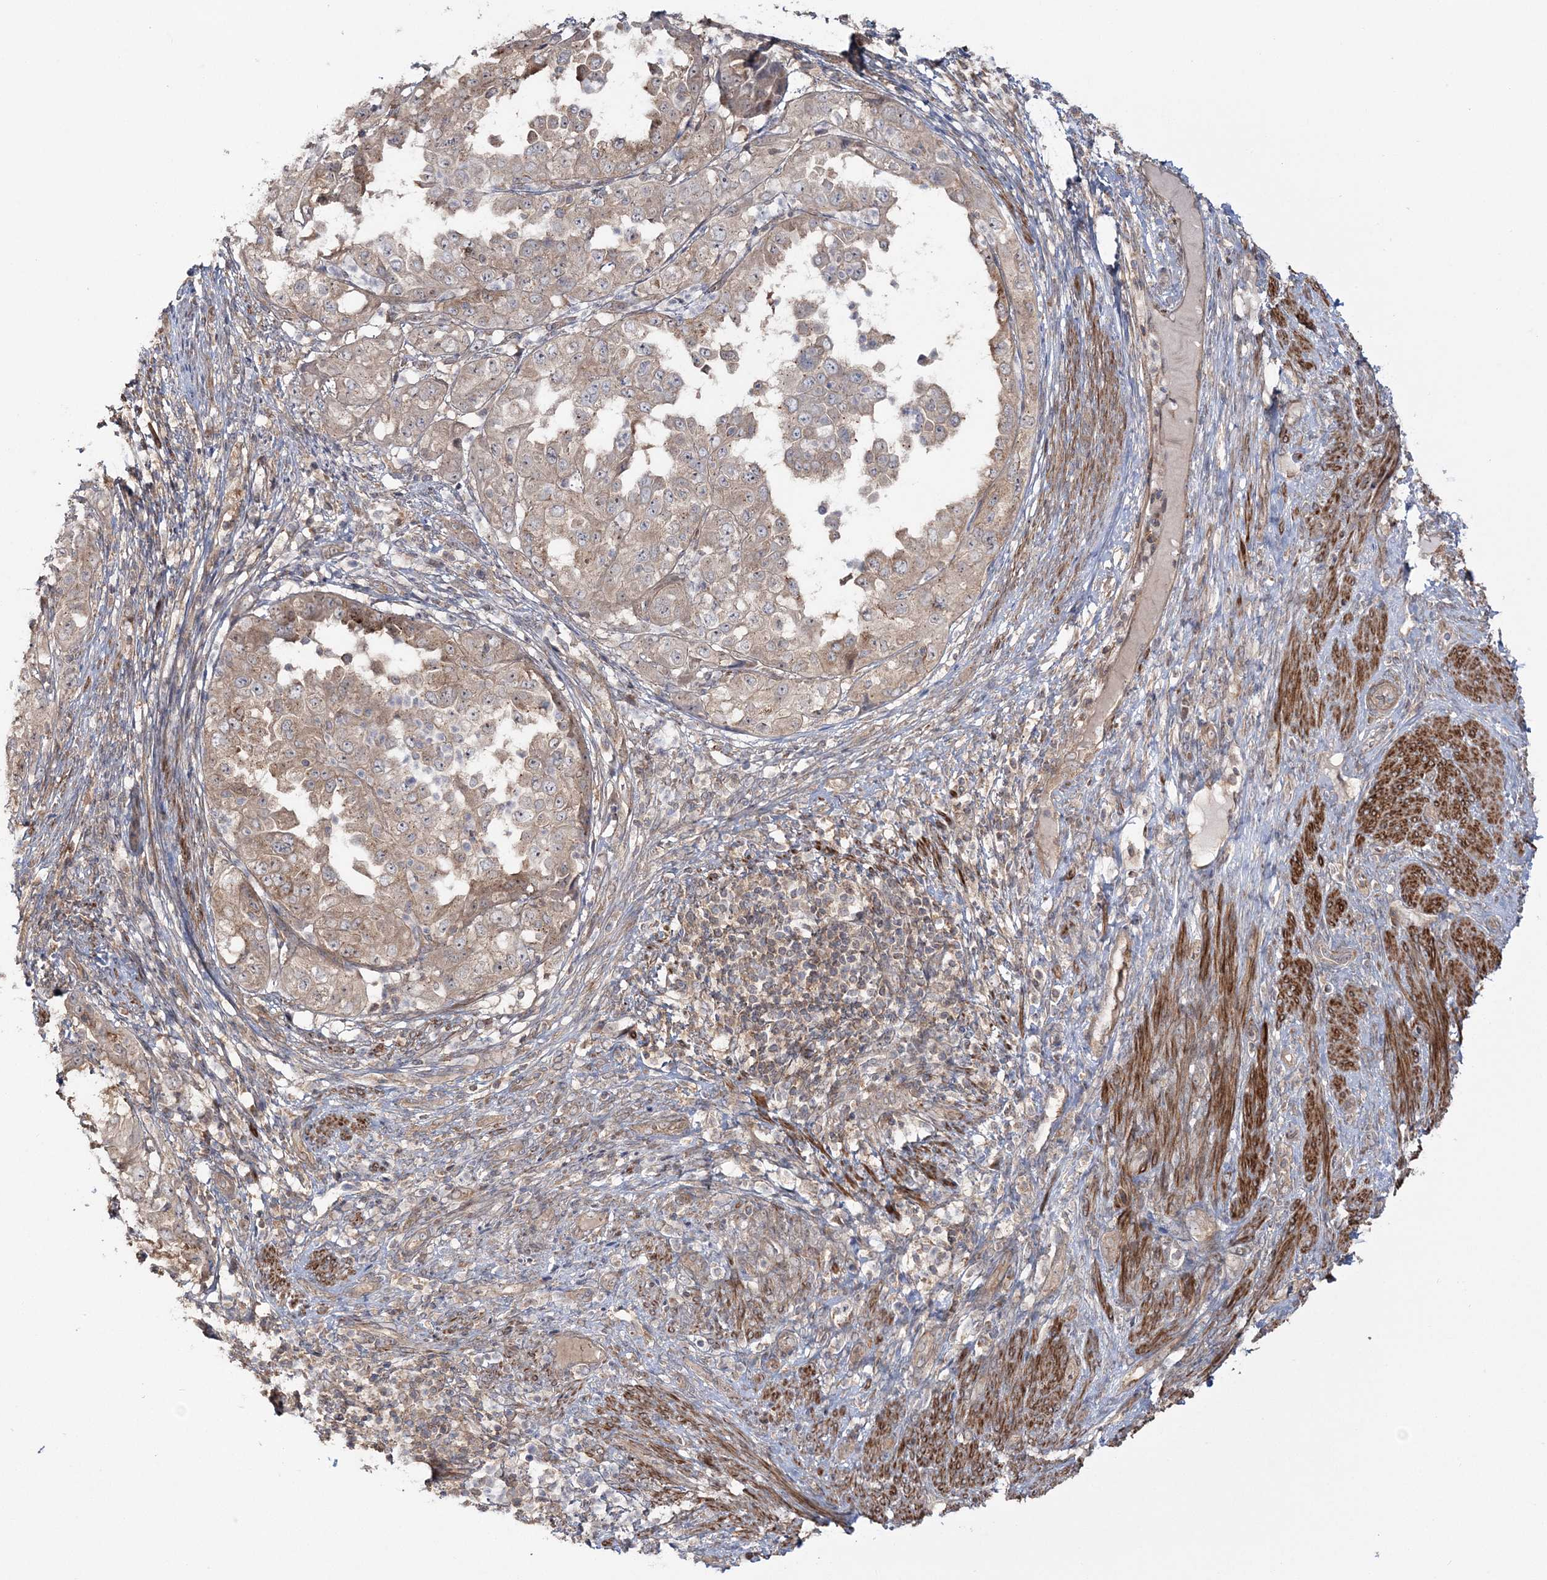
{"staining": {"intensity": "weak", "quantity": ">75%", "location": "cytoplasmic/membranous"}, "tissue": "endometrial cancer", "cell_type": "Tumor cells", "image_type": "cancer", "snomed": [{"axis": "morphology", "description": "Adenocarcinoma, NOS"}, {"axis": "topography", "description": "Endometrium"}], "caption": "Immunohistochemical staining of human endometrial cancer (adenocarcinoma) displays low levels of weak cytoplasmic/membranous staining in approximately >75% of tumor cells. (Stains: DAB (3,3'-diaminobenzidine) in brown, nuclei in blue, Microscopy: brightfield microscopy at high magnification).", "gene": "MOCS2", "patient": {"sex": "female", "age": 85}}